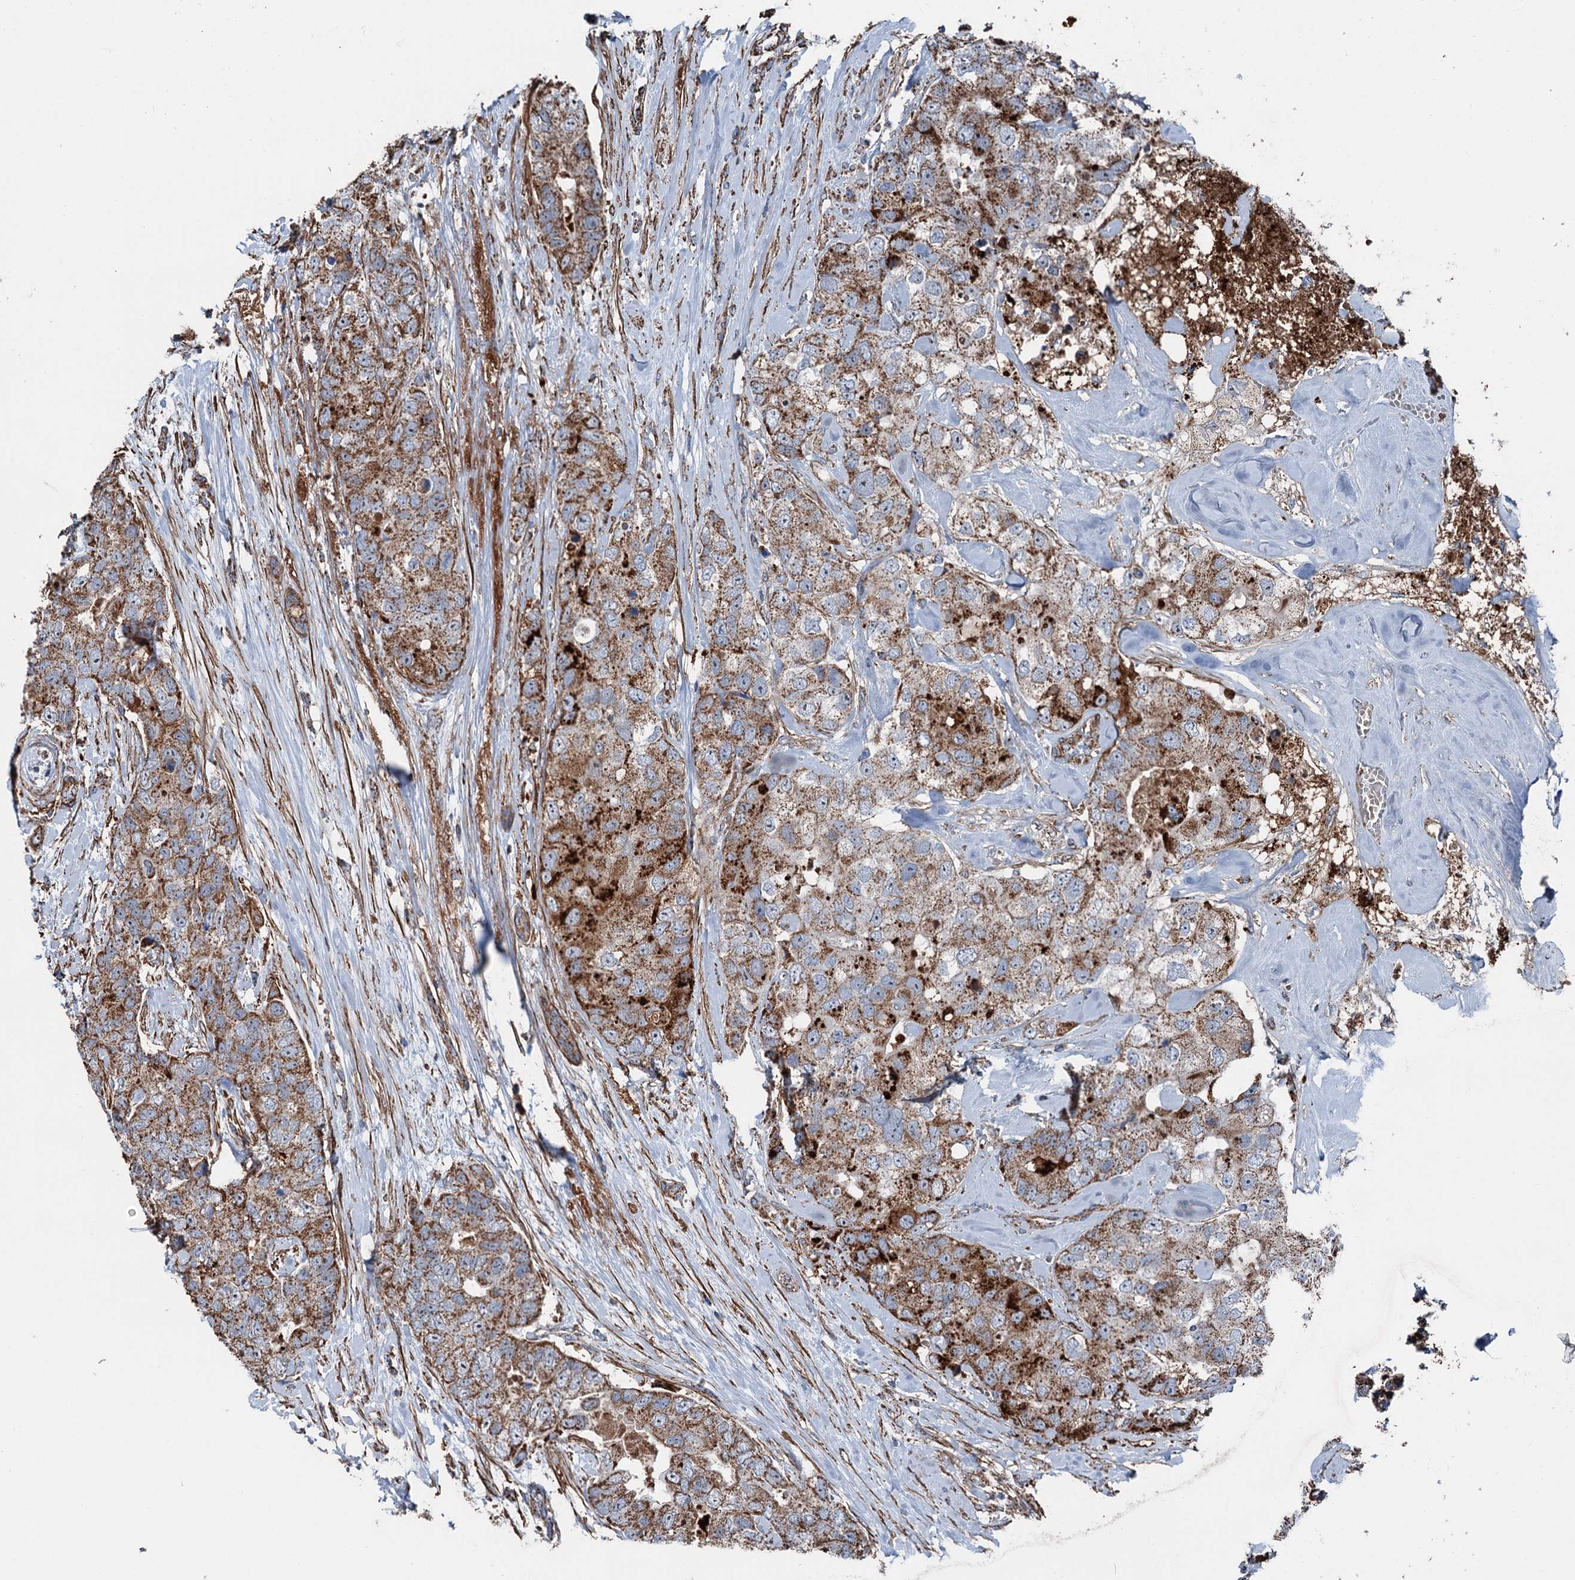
{"staining": {"intensity": "strong", "quantity": ">75%", "location": "cytoplasmic/membranous"}, "tissue": "breast cancer", "cell_type": "Tumor cells", "image_type": "cancer", "snomed": [{"axis": "morphology", "description": "Duct carcinoma"}, {"axis": "topography", "description": "Breast"}], "caption": "Strong cytoplasmic/membranous staining is present in about >75% of tumor cells in breast infiltrating ductal carcinoma.", "gene": "DDIAS", "patient": {"sex": "female", "age": 62}}